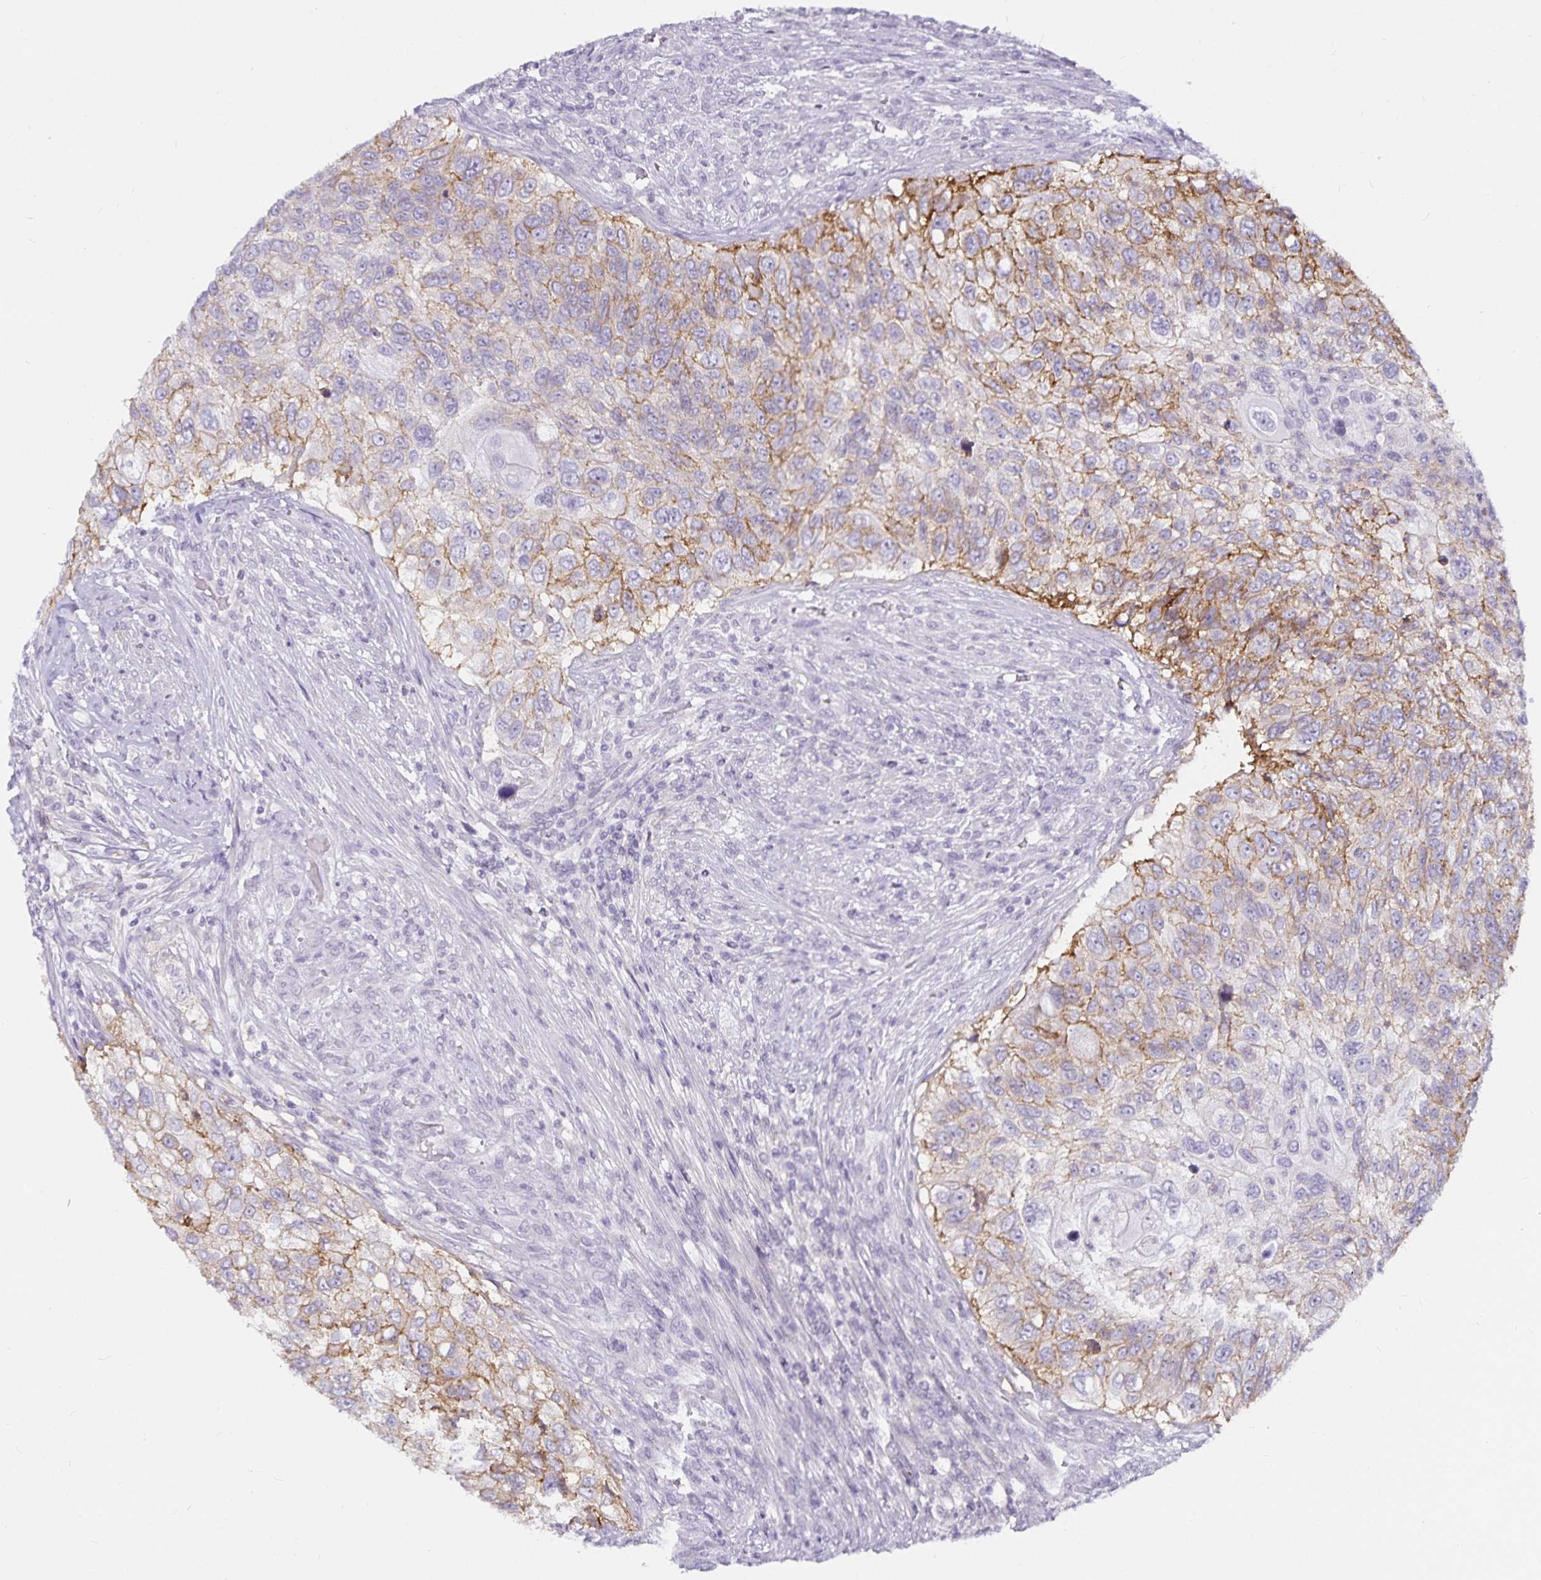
{"staining": {"intensity": "moderate", "quantity": "<25%", "location": "cytoplasmic/membranous"}, "tissue": "urothelial cancer", "cell_type": "Tumor cells", "image_type": "cancer", "snomed": [{"axis": "morphology", "description": "Urothelial carcinoma, High grade"}, {"axis": "topography", "description": "Urinary bladder"}], "caption": "A micrograph of human urothelial cancer stained for a protein demonstrates moderate cytoplasmic/membranous brown staining in tumor cells.", "gene": "CA12", "patient": {"sex": "female", "age": 60}}